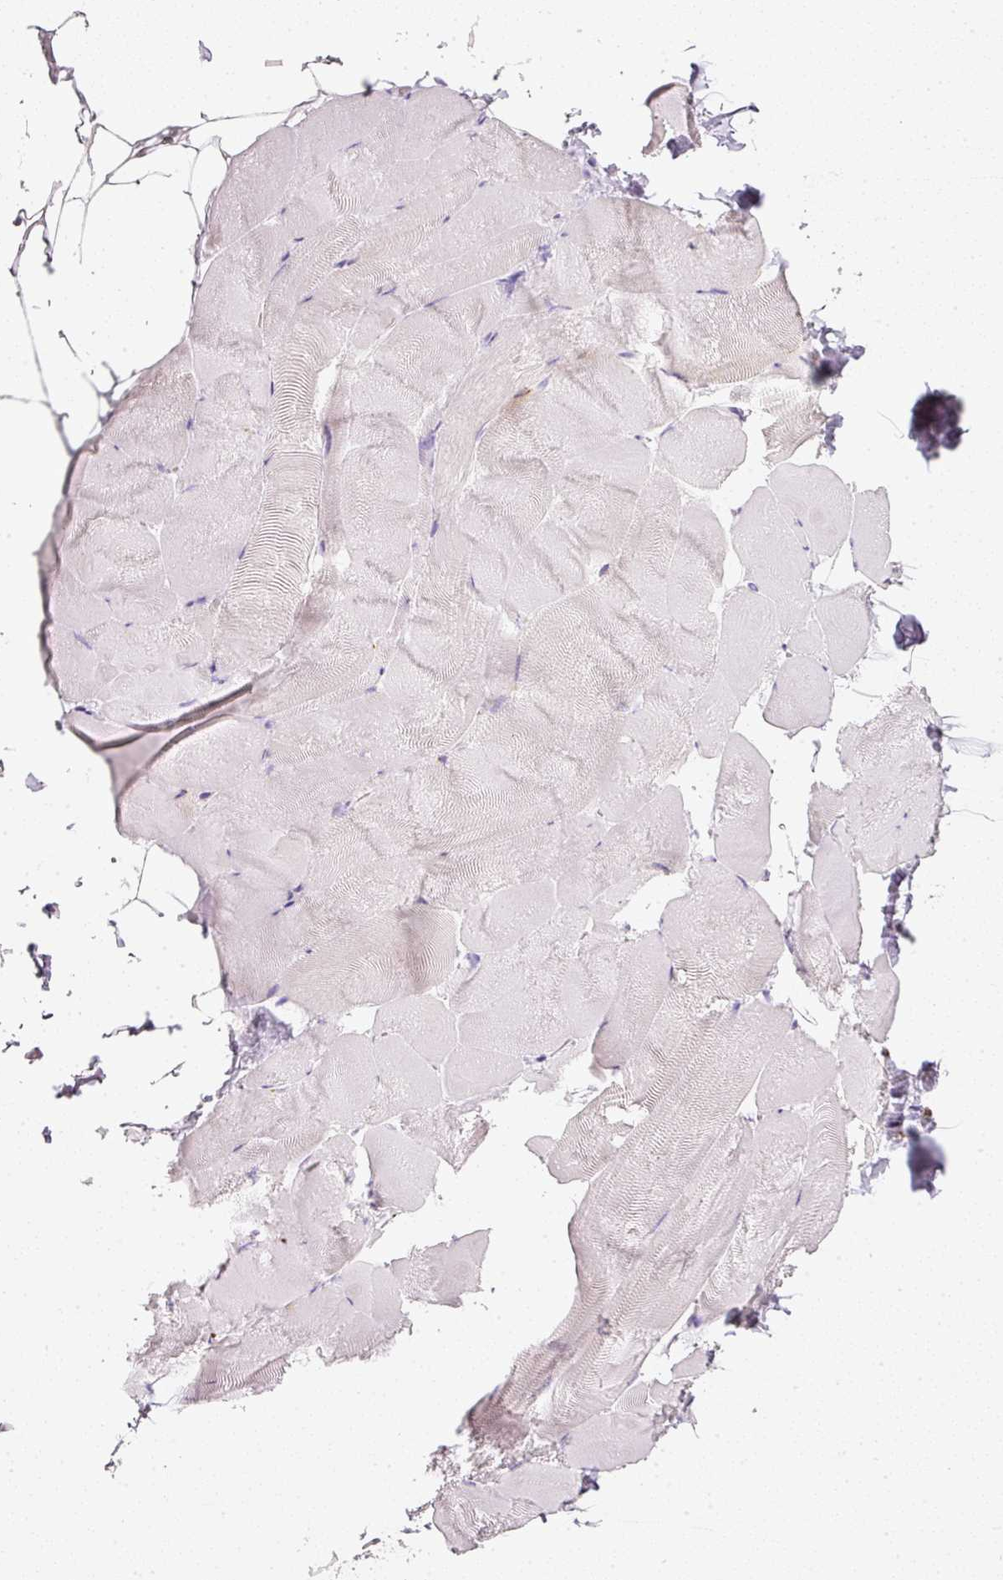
{"staining": {"intensity": "negative", "quantity": "none", "location": "none"}, "tissue": "skeletal muscle", "cell_type": "Myocytes", "image_type": "normal", "snomed": [{"axis": "morphology", "description": "Normal tissue, NOS"}, {"axis": "topography", "description": "Skeletal muscle"}], "caption": "Immunohistochemical staining of unremarkable human skeletal muscle demonstrates no significant expression in myocytes. (Stains: DAB (3,3'-diaminobenzidine) immunohistochemistry (IHC) with hematoxylin counter stain, Microscopy: brightfield microscopy at high magnification).", "gene": "EVL", "patient": {"sex": "female", "age": 64}}